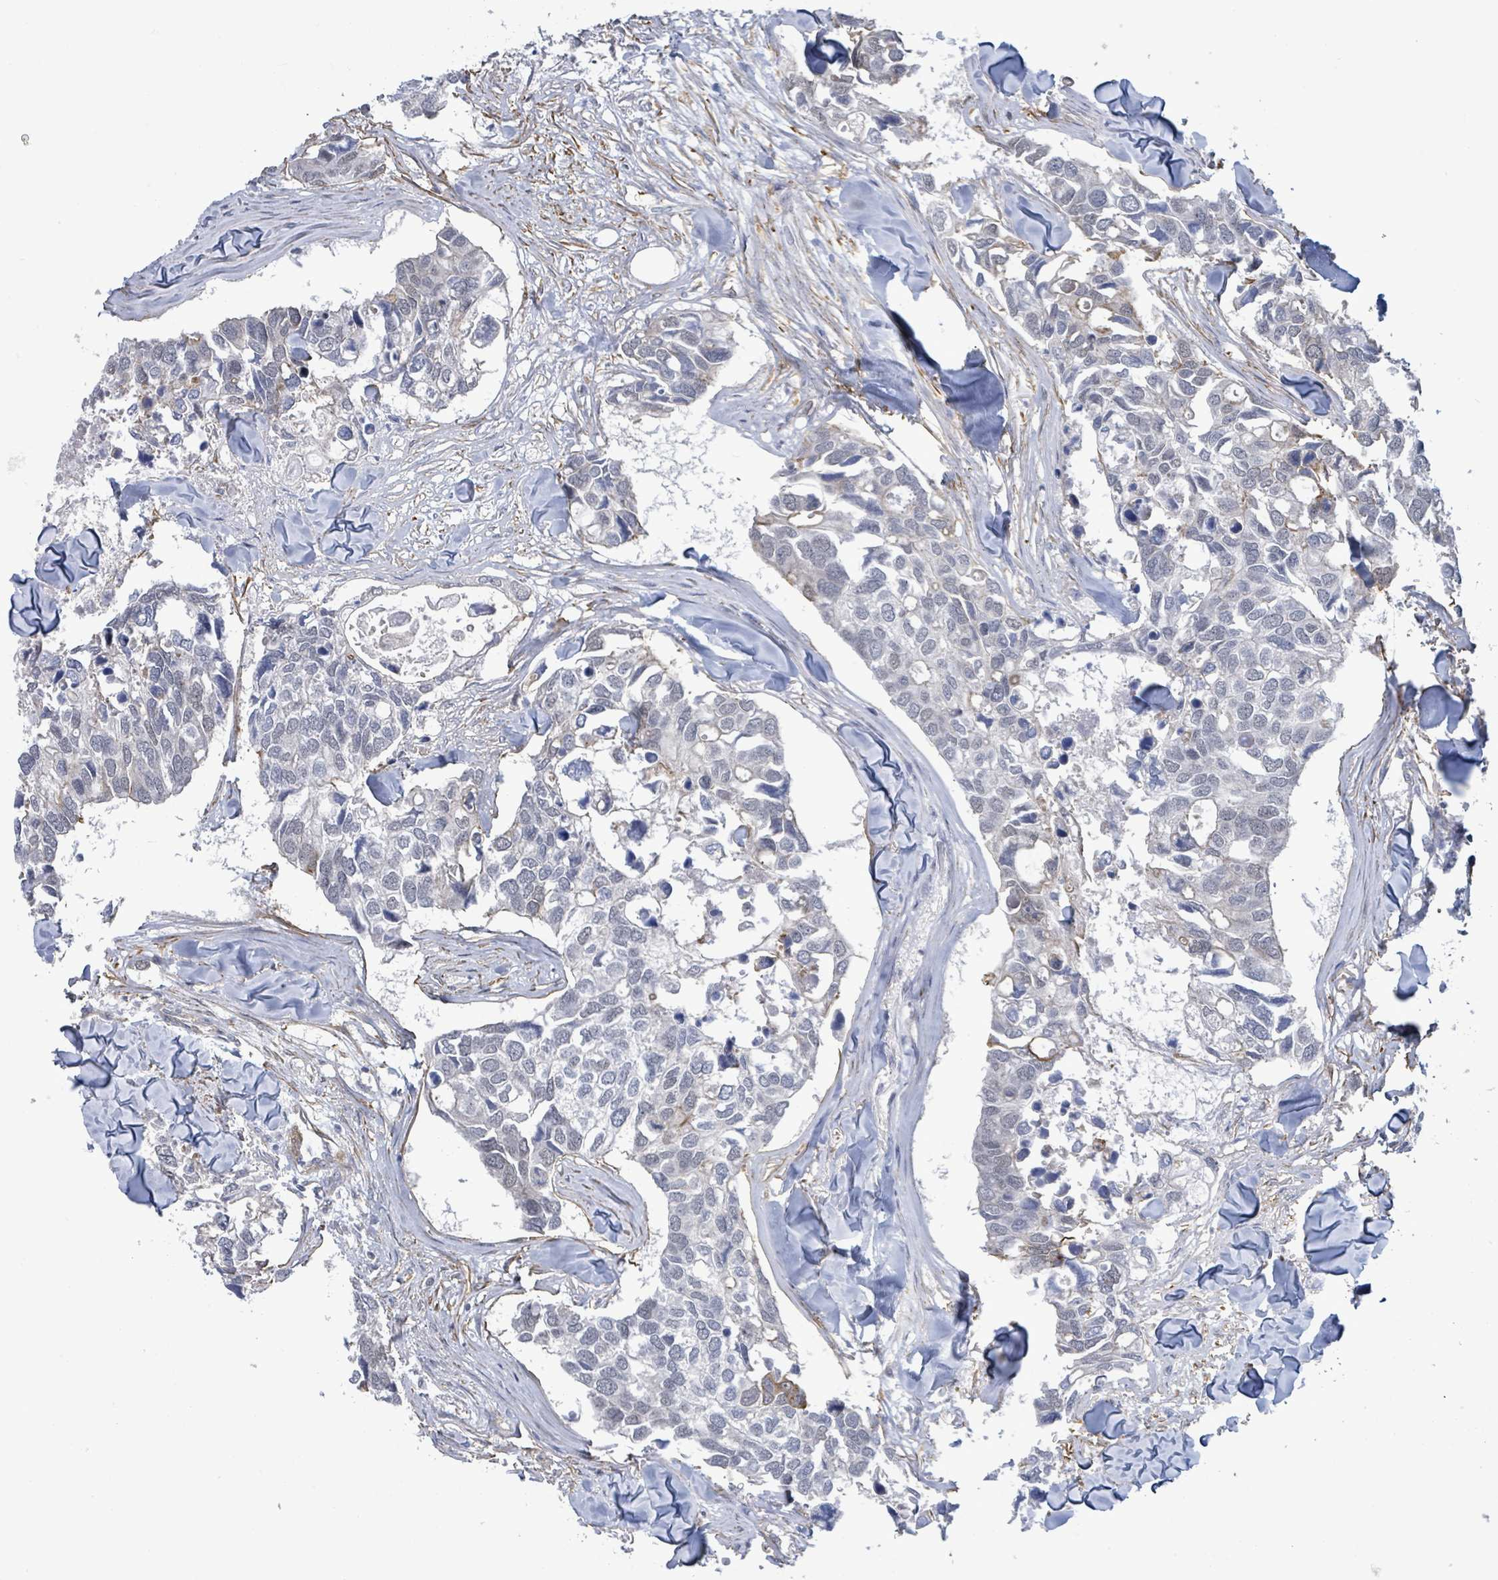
{"staining": {"intensity": "negative", "quantity": "none", "location": "none"}, "tissue": "breast cancer", "cell_type": "Tumor cells", "image_type": "cancer", "snomed": [{"axis": "morphology", "description": "Duct carcinoma"}, {"axis": "topography", "description": "Breast"}], "caption": "An image of breast cancer stained for a protein shows no brown staining in tumor cells.", "gene": "DMRTC1B", "patient": {"sex": "female", "age": 83}}